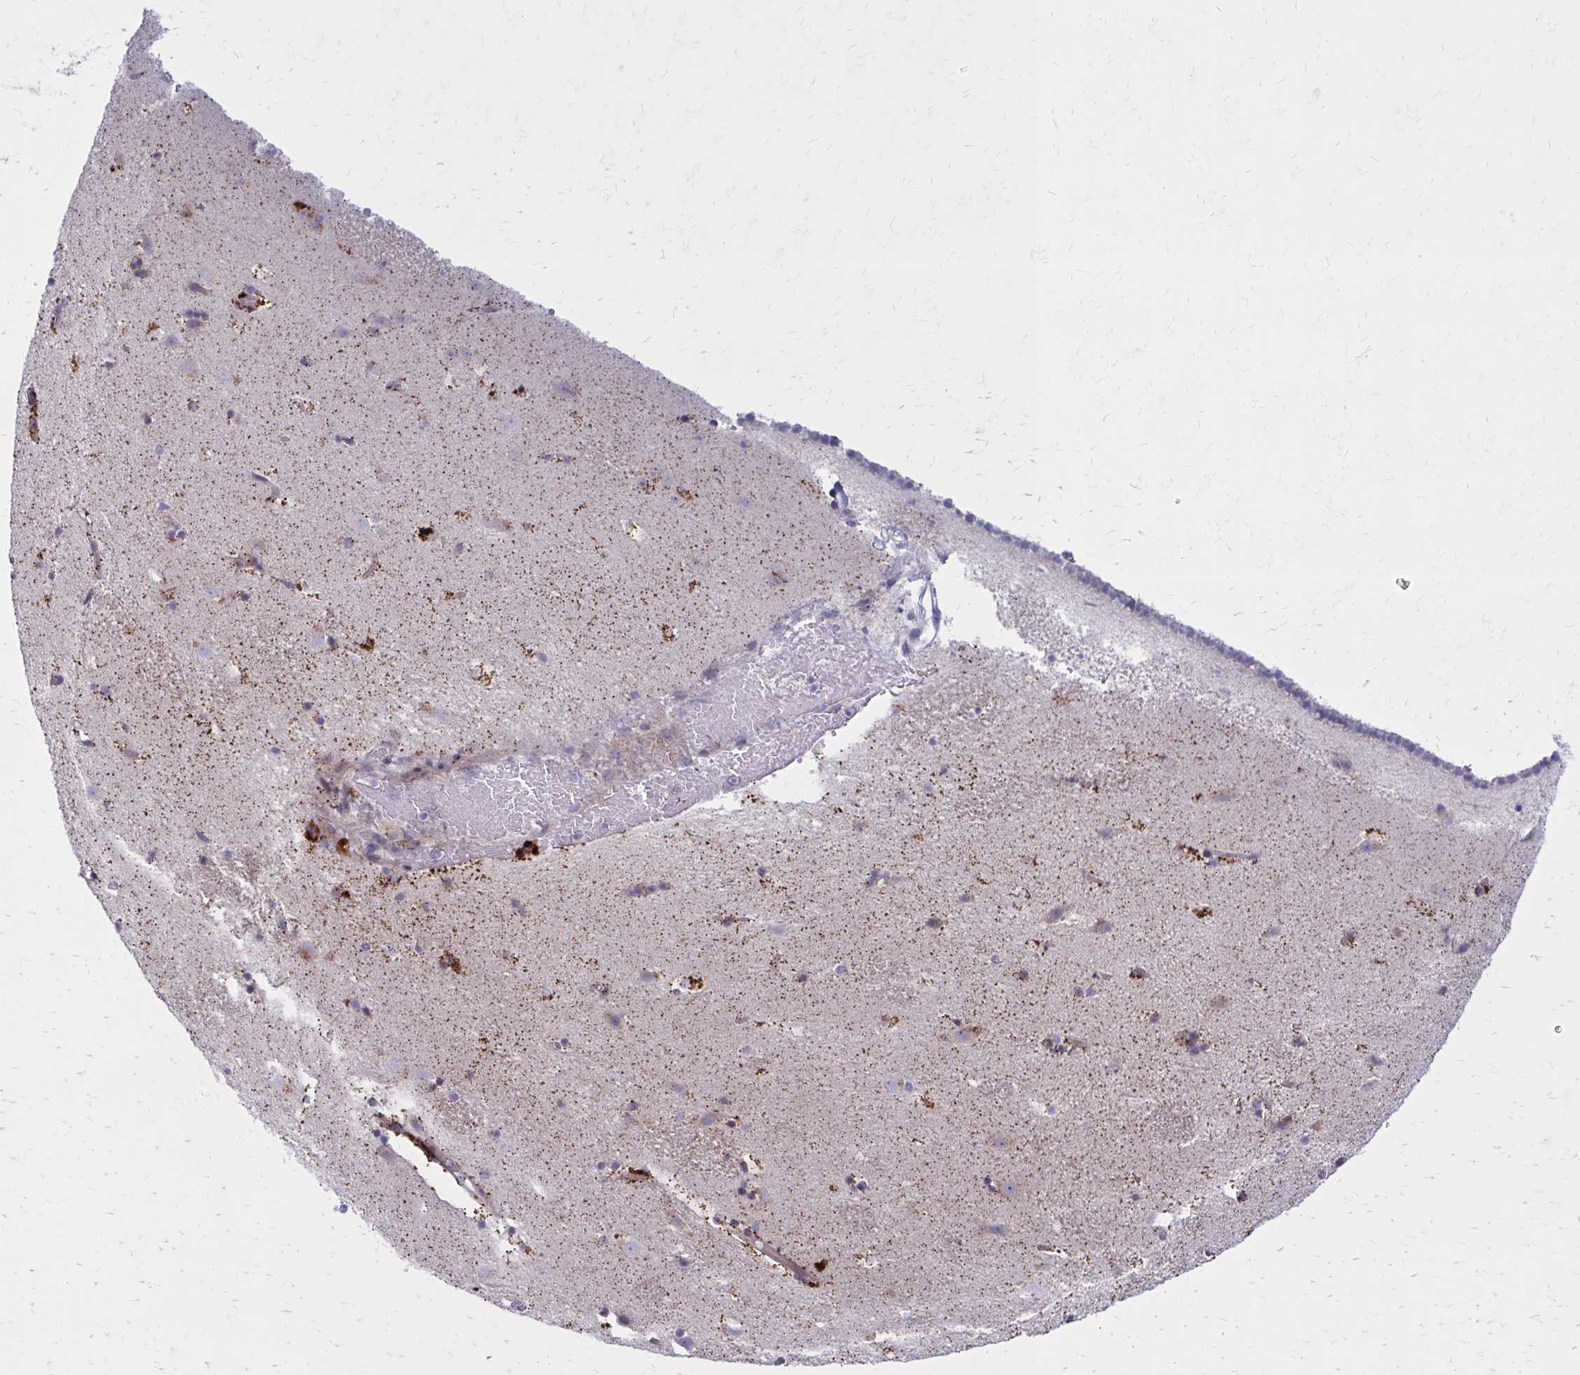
{"staining": {"intensity": "moderate", "quantity": "<25%", "location": "cytoplasmic/membranous"}, "tissue": "caudate", "cell_type": "Glial cells", "image_type": "normal", "snomed": [{"axis": "morphology", "description": "Normal tissue, NOS"}, {"axis": "topography", "description": "Lateral ventricle wall"}], "caption": "Brown immunohistochemical staining in benign human caudate exhibits moderate cytoplasmic/membranous staining in approximately <25% of glial cells. The protein of interest is stained brown, and the nuclei are stained in blue (DAB (3,3'-diaminobenzidine) IHC with brightfield microscopy, high magnification).", "gene": "GIGYF2", "patient": {"sex": "male", "age": 37}}